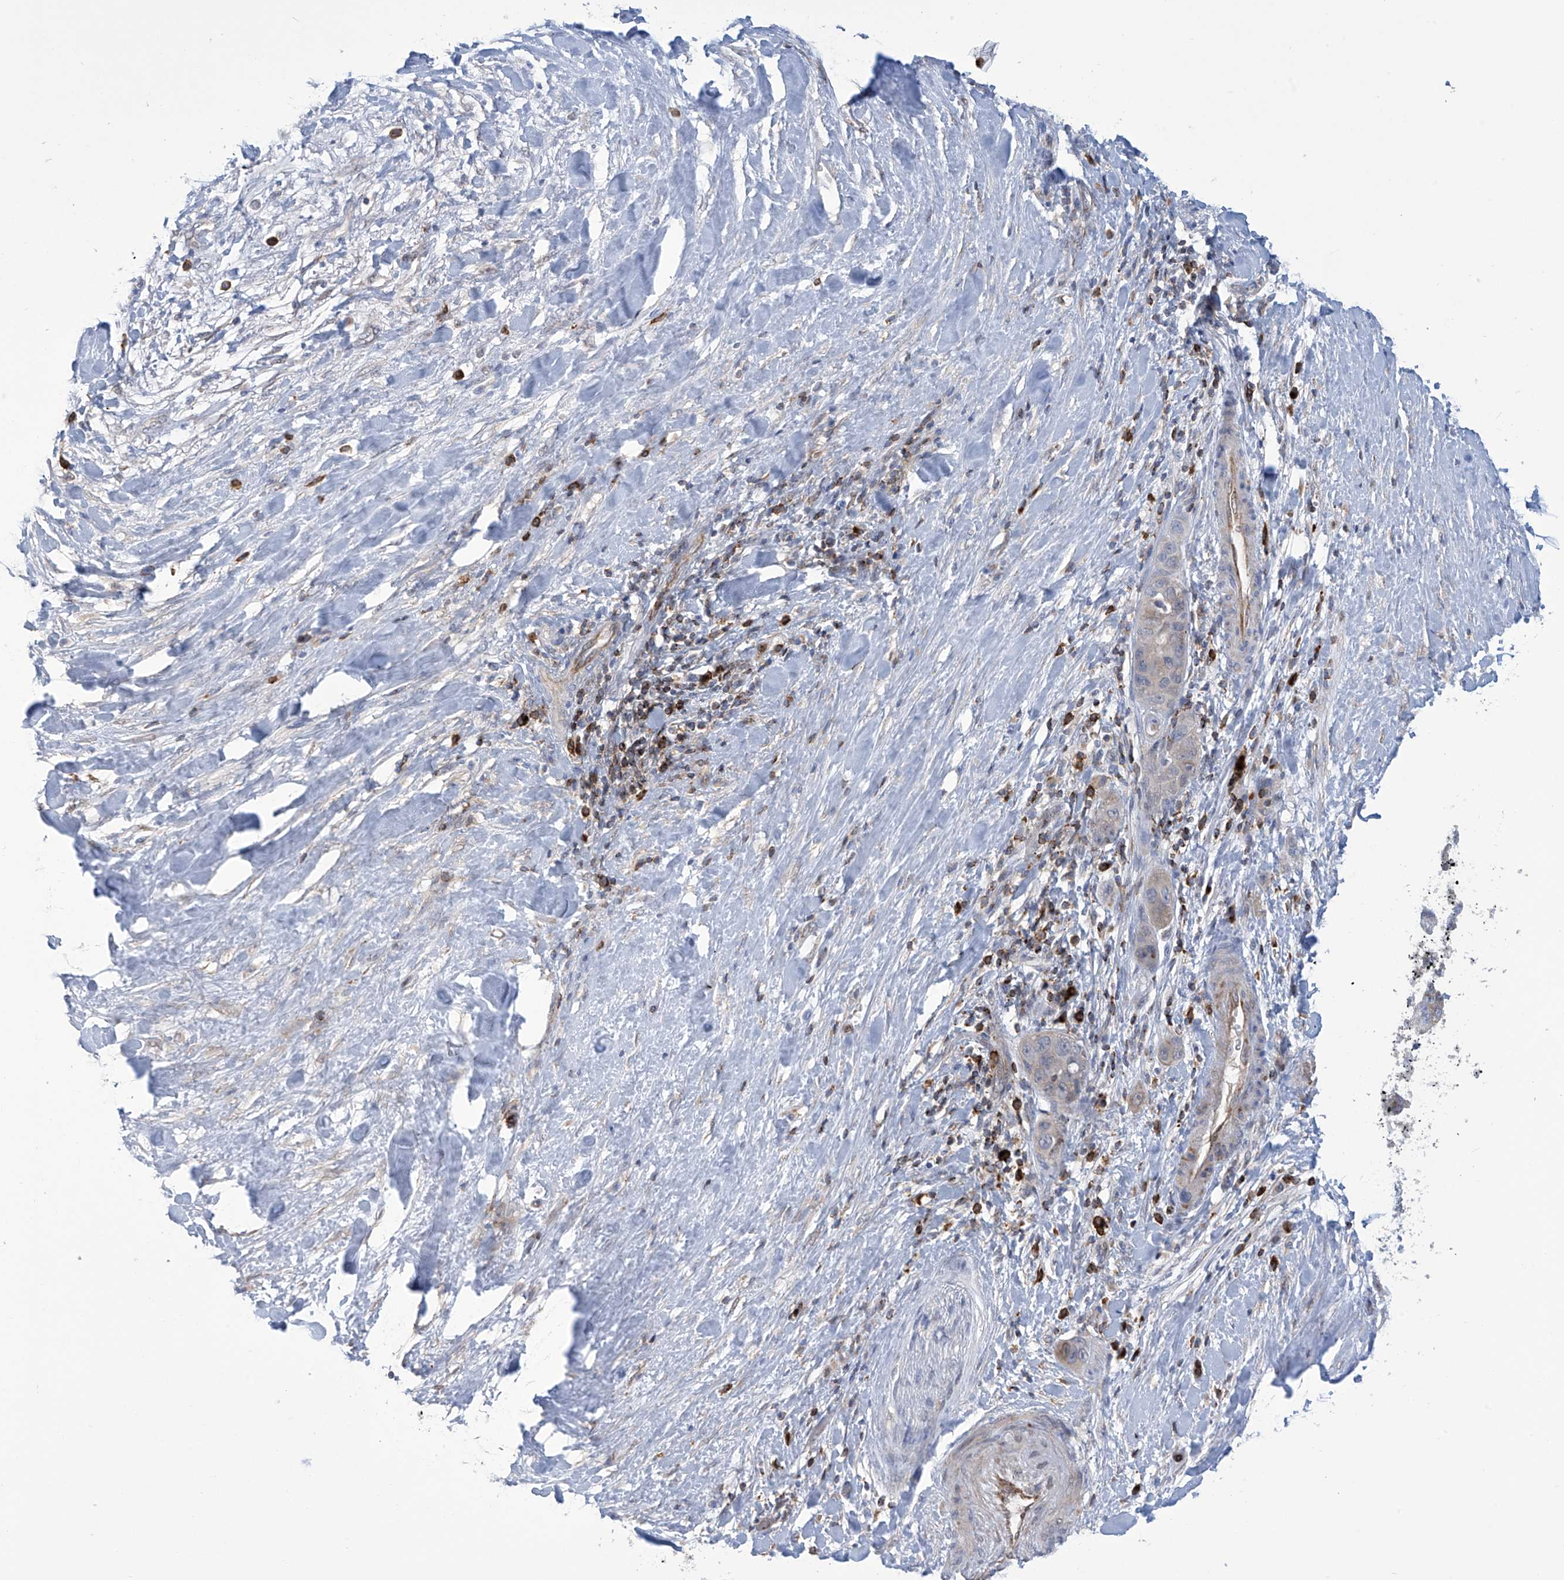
{"staining": {"intensity": "negative", "quantity": "none", "location": "none"}, "tissue": "liver cancer", "cell_type": "Tumor cells", "image_type": "cancer", "snomed": [{"axis": "morphology", "description": "Cholangiocarcinoma"}, {"axis": "topography", "description": "Liver"}], "caption": "Immunohistochemistry photomicrograph of liver cancer stained for a protein (brown), which shows no positivity in tumor cells.", "gene": "IBA57", "patient": {"sex": "female", "age": 52}}